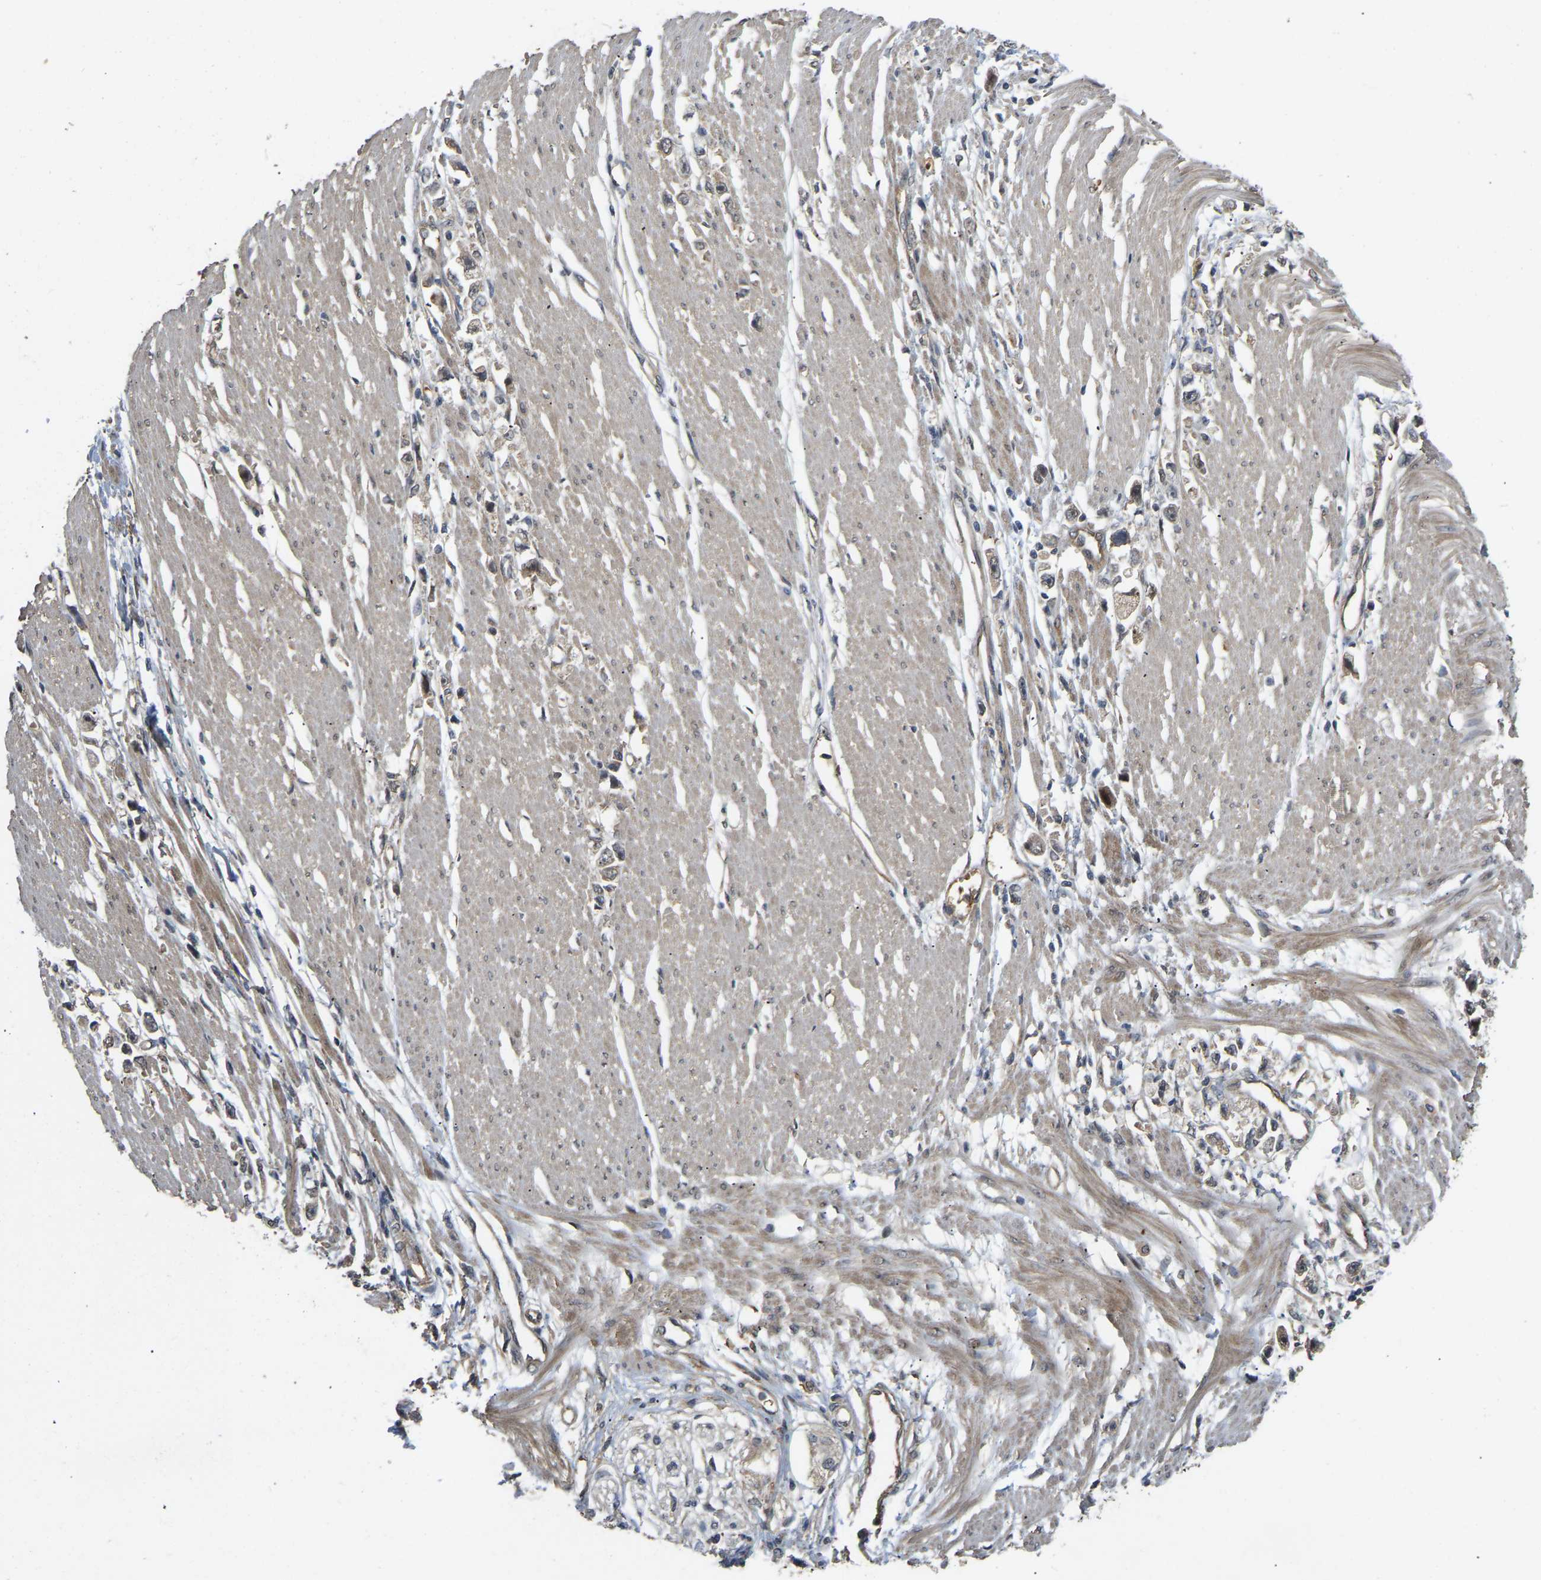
{"staining": {"intensity": "weak", "quantity": ">75%", "location": "cytoplasmic/membranous"}, "tissue": "stomach cancer", "cell_type": "Tumor cells", "image_type": "cancer", "snomed": [{"axis": "morphology", "description": "Adenocarcinoma, NOS"}, {"axis": "topography", "description": "Stomach"}], "caption": "This photomicrograph reveals immunohistochemistry staining of adenocarcinoma (stomach), with low weak cytoplasmic/membranous staining in approximately >75% of tumor cells.", "gene": "LIMK2", "patient": {"sex": "female", "age": 59}}